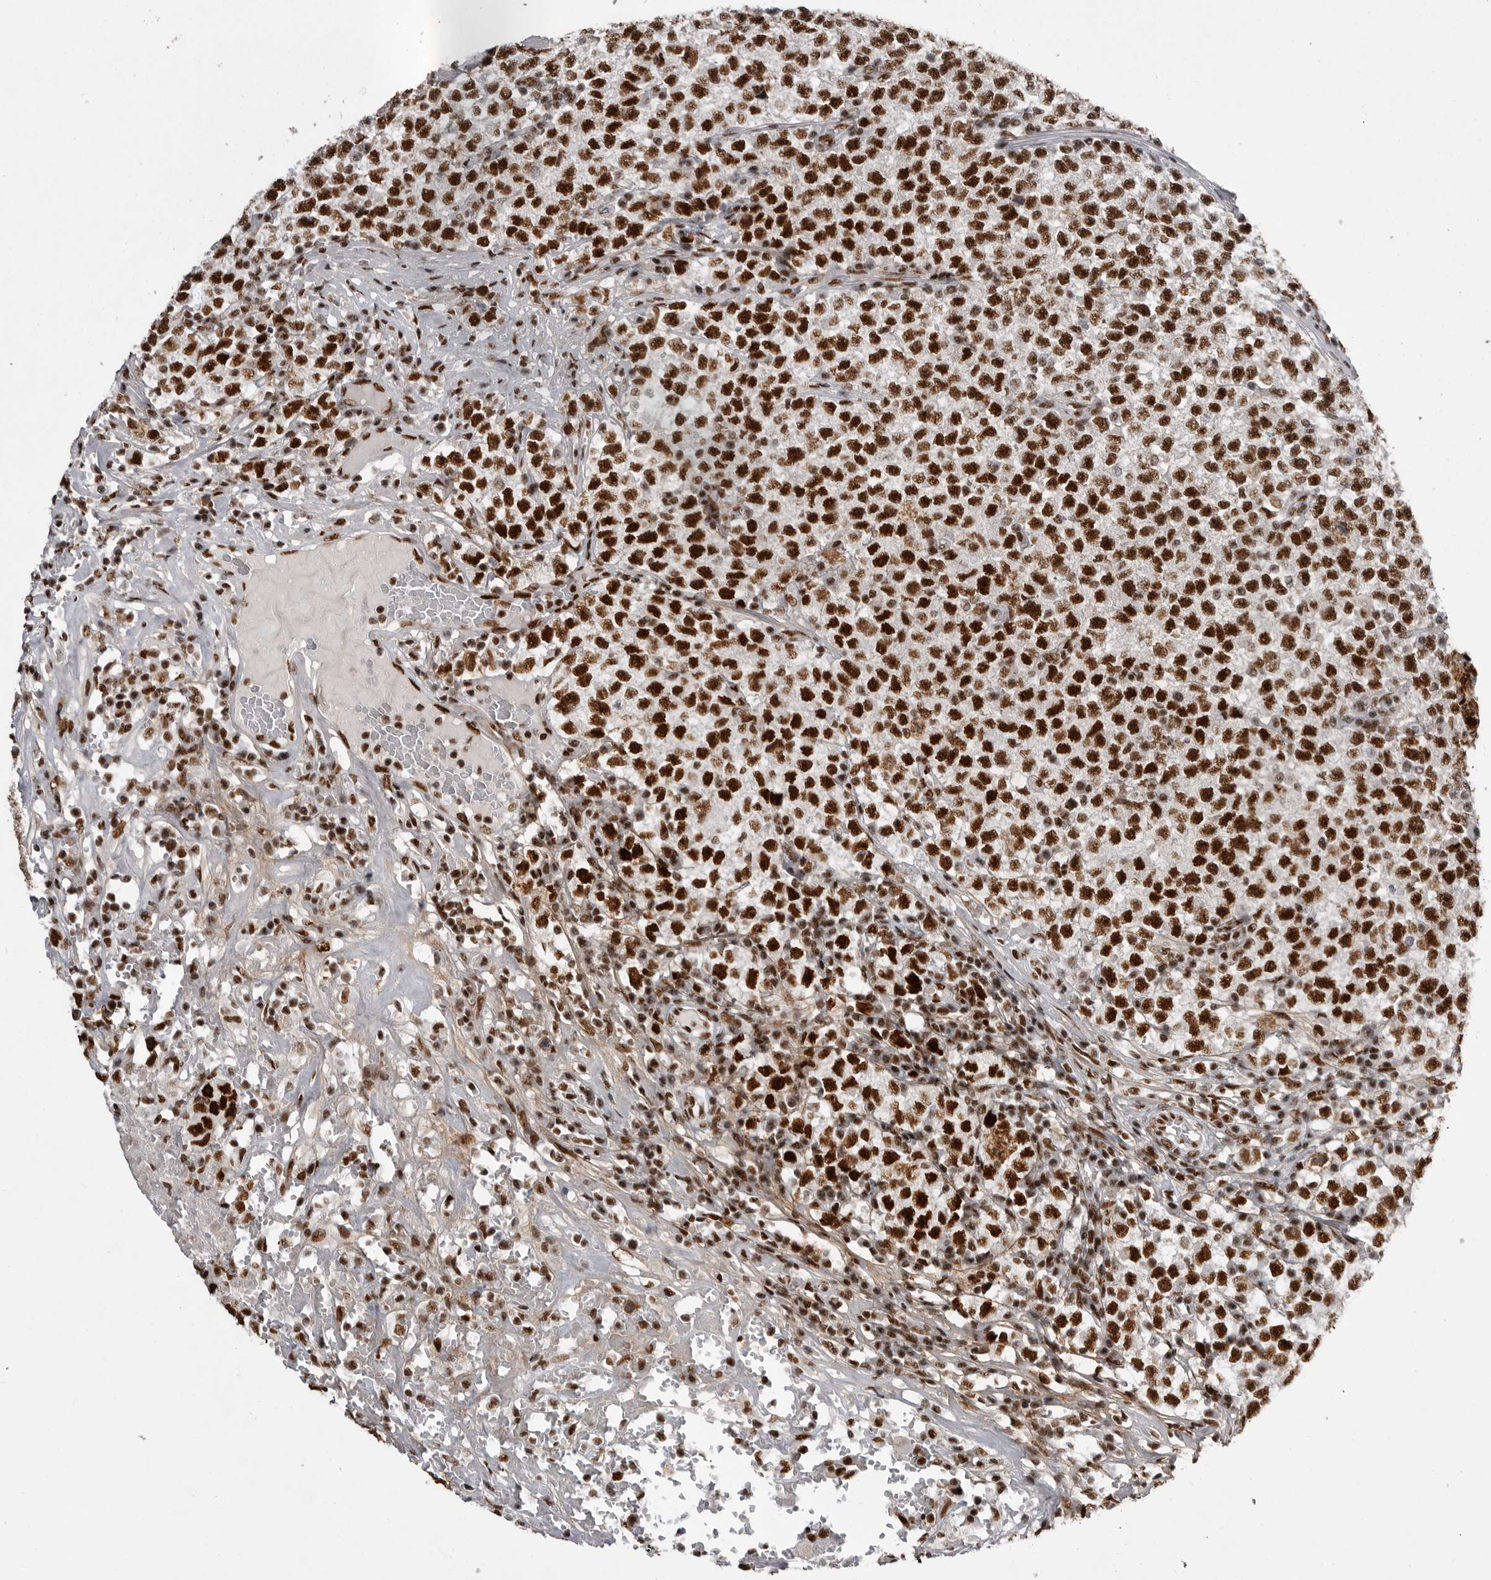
{"staining": {"intensity": "strong", "quantity": ">75%", "location": "cytoplasmic/membranous,nuclear"}, "tissue": "testis cancer", "cell_type": "Tumor cells", "image_type": "cancer", "snomed": [{"axis": "morphology", "description": "Seminoma, NOS"}, {"axis": "topography", "description": "Testis"}], "caption": "A histopathology image showing strong cytoplasmic/membranous and nuclear expression in about >75% of tumor cells in seminoma (testis), as visualized by brown immunohistochemical staining.", "gene": "PPP1R8", "patient": {"sex": "male", "age": 22}}